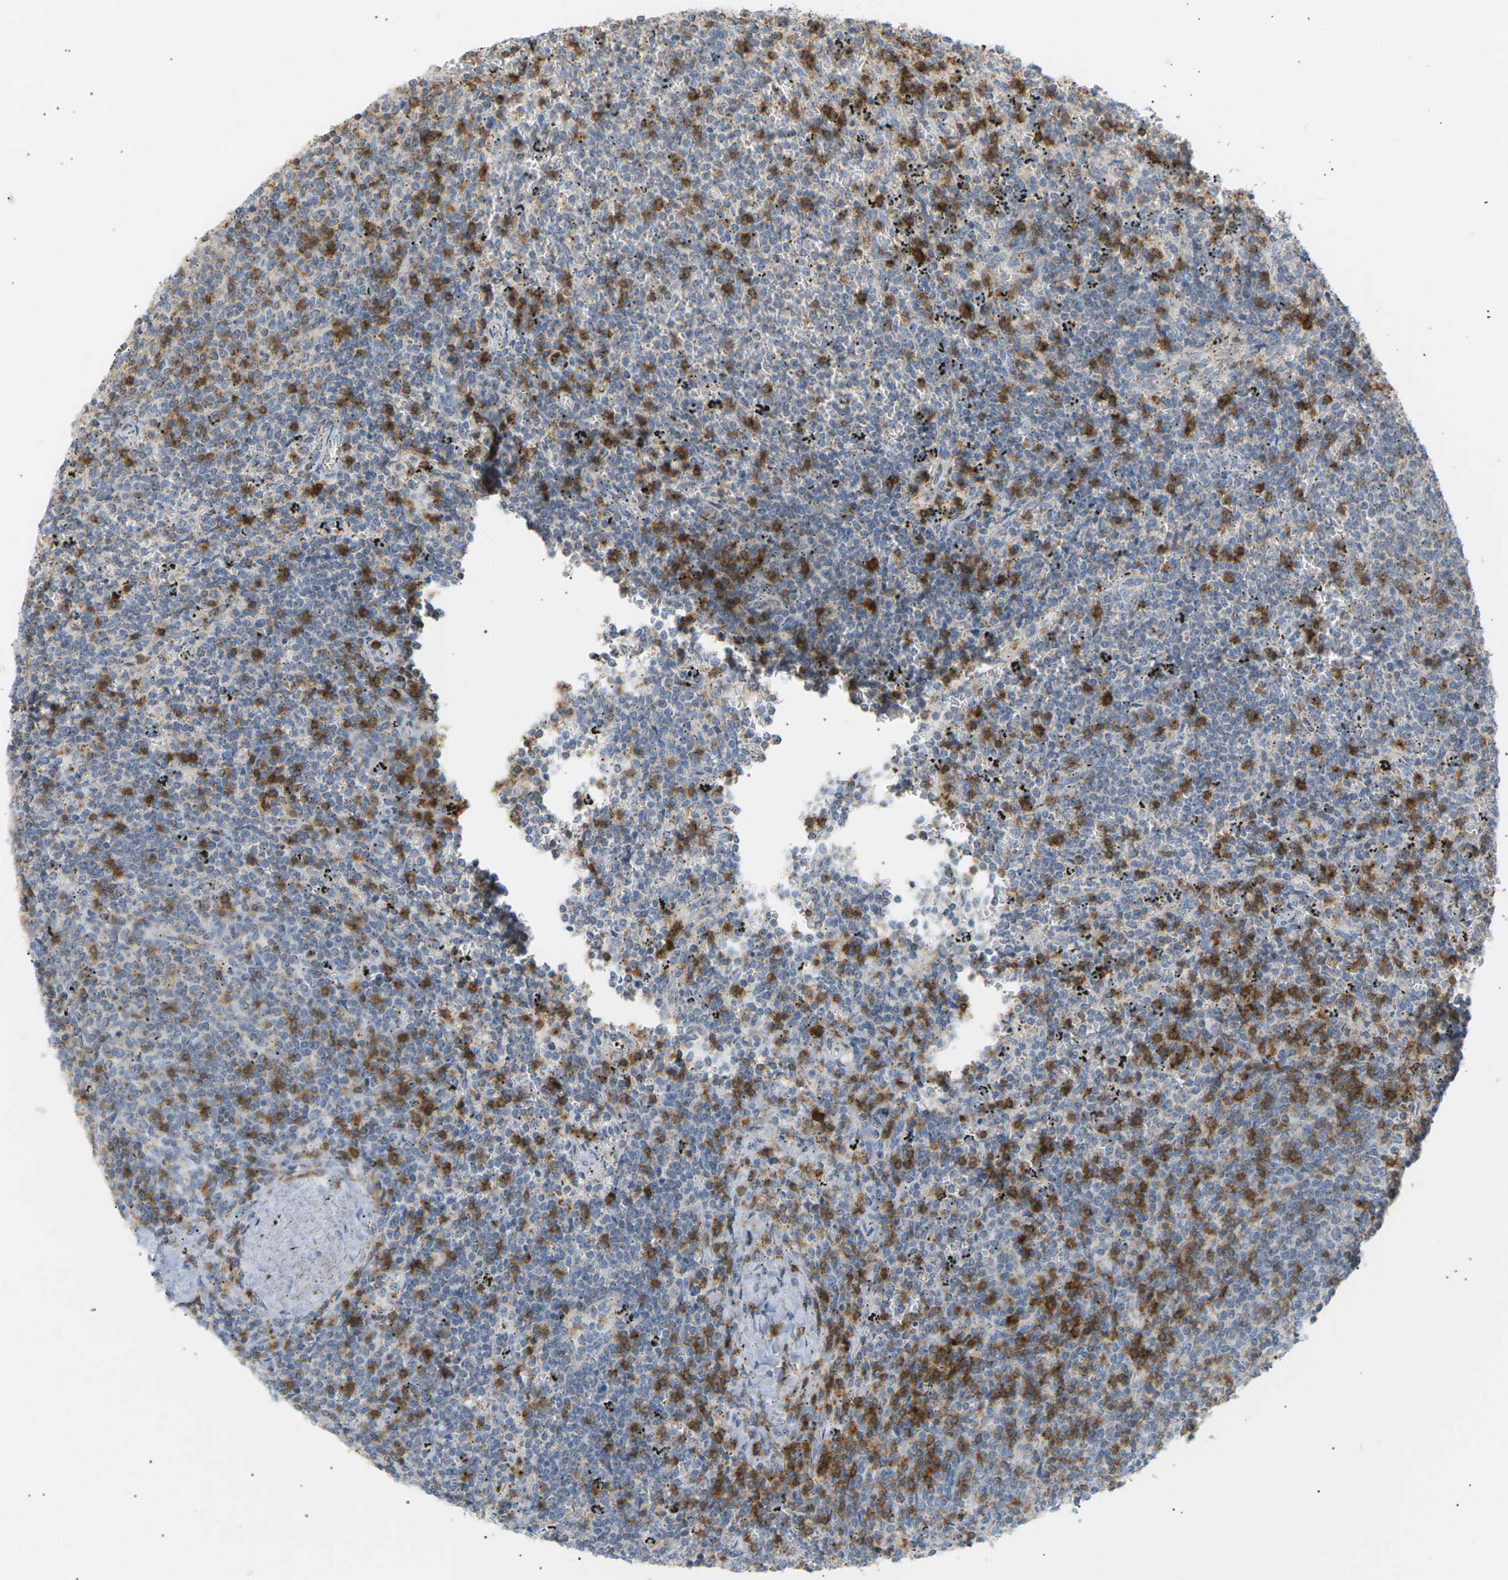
{"staining": {"intensity": "negative", "quantity": "none", "location": "none"}, "tissue": "lymphoma", "cell_type": "Tumor cells", "image_type": "cancer", "snomed": [{"axis": "morphology", "description": "Malignant lymphoma, non-Hodgkin's type, Low grade"}, {"axis": "topography", "description": "Spleen"}], "caption": "The image reveals no significant positivity in tumor cells of malignant lymphoma, non-Hodgkin's type (low-grade).", "gene": "LIME1", "patient": {"sex": "female", "age": 50}}